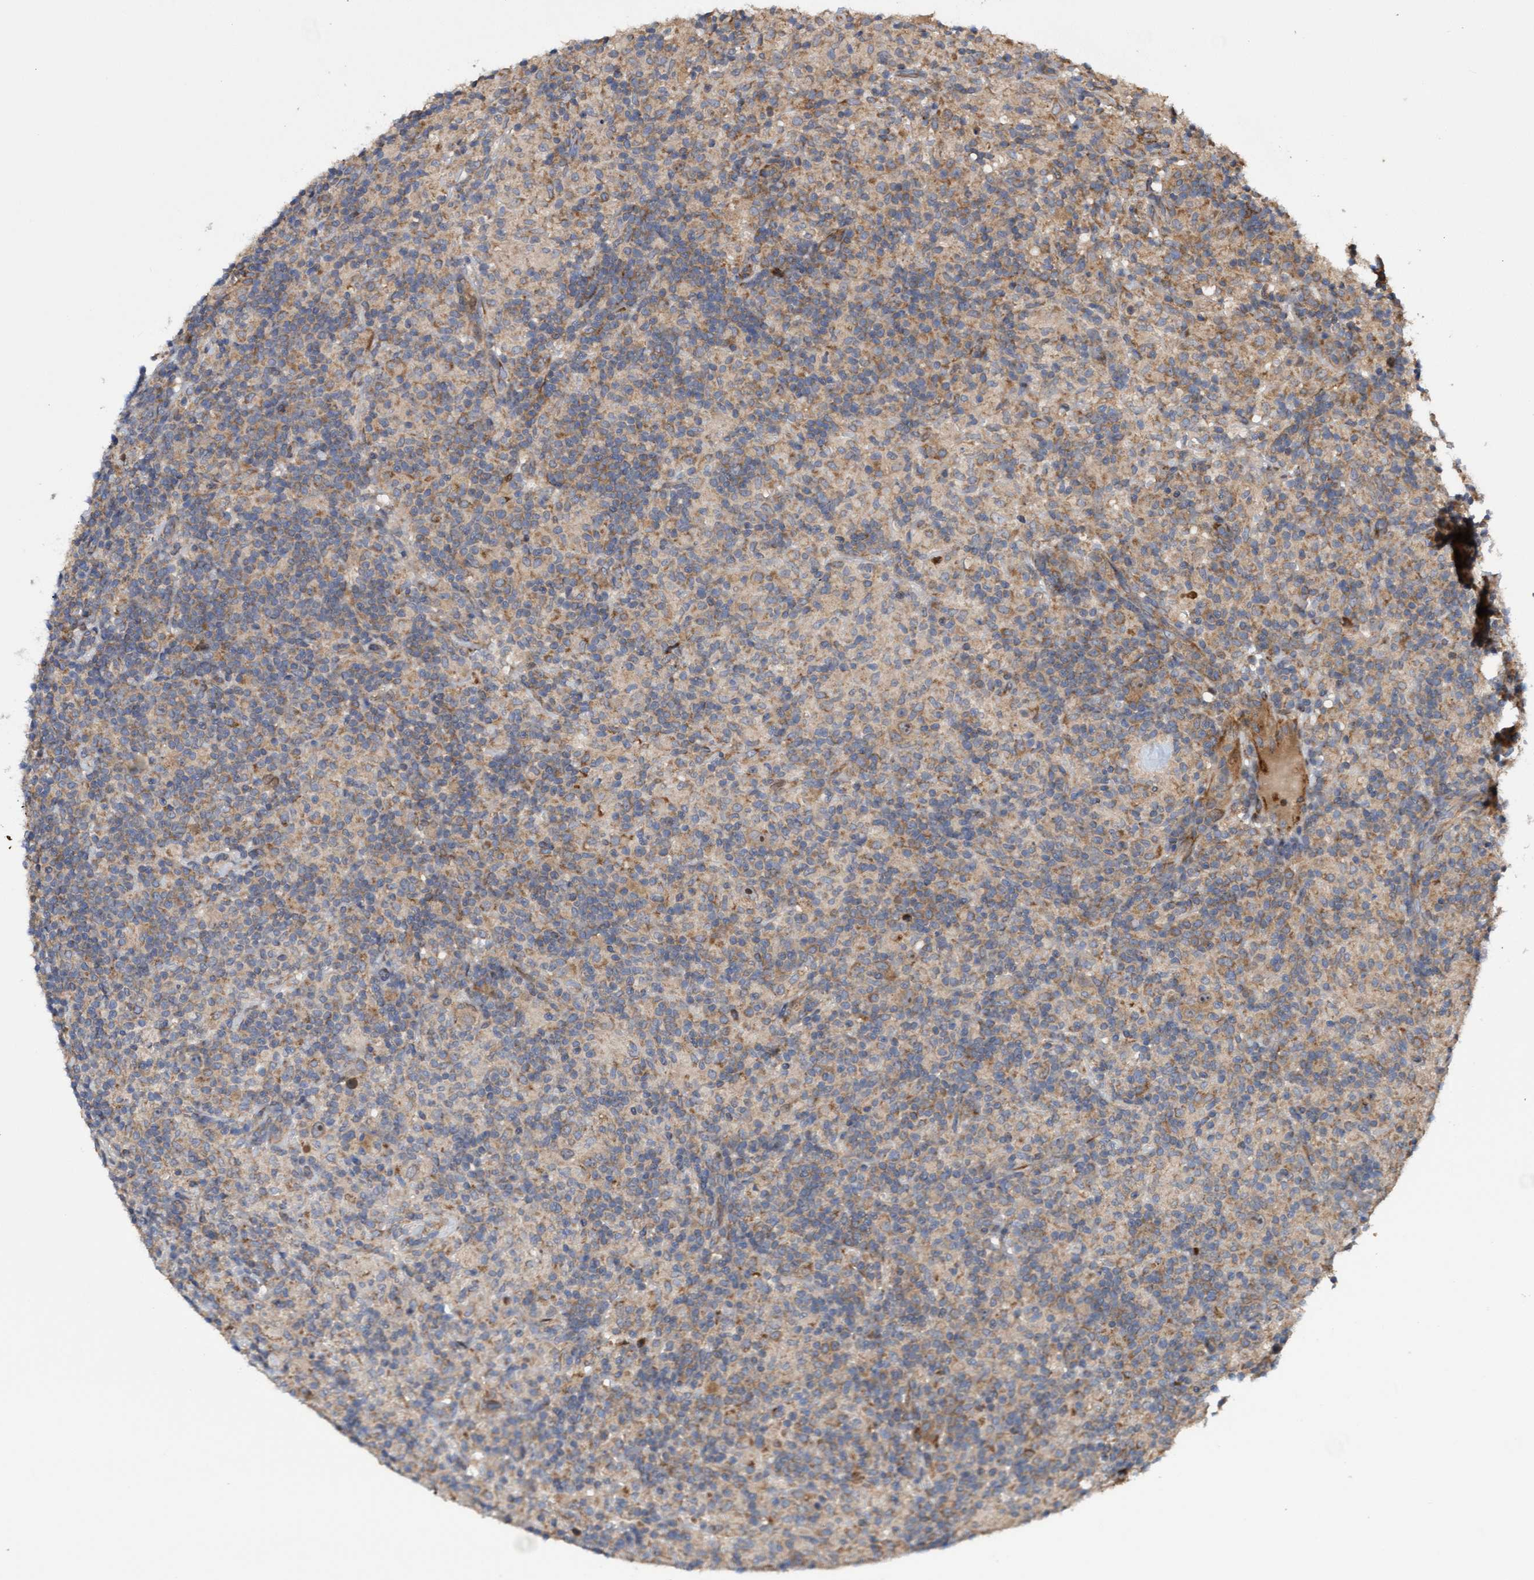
{"staining": {"intensity": "weak", "quantity": ">75%", "location": "cytoplasmic/membranous"}, "tissue": "lymphoma", "cell_type": "Tumor cells", "image_type": "cancer", "snomed": [{"axis": "morphology", "description": "Hodgkin's disease, NOS"}, {"axis": "topography", "description": "Lymph node"}], "caption": "Hodgkin's disease tissue shows weak cytoplasmic/membranous expression in about >75% of tumor cells", "gene": "ELP5", "patient": {"sex": "male", "age": 70}}